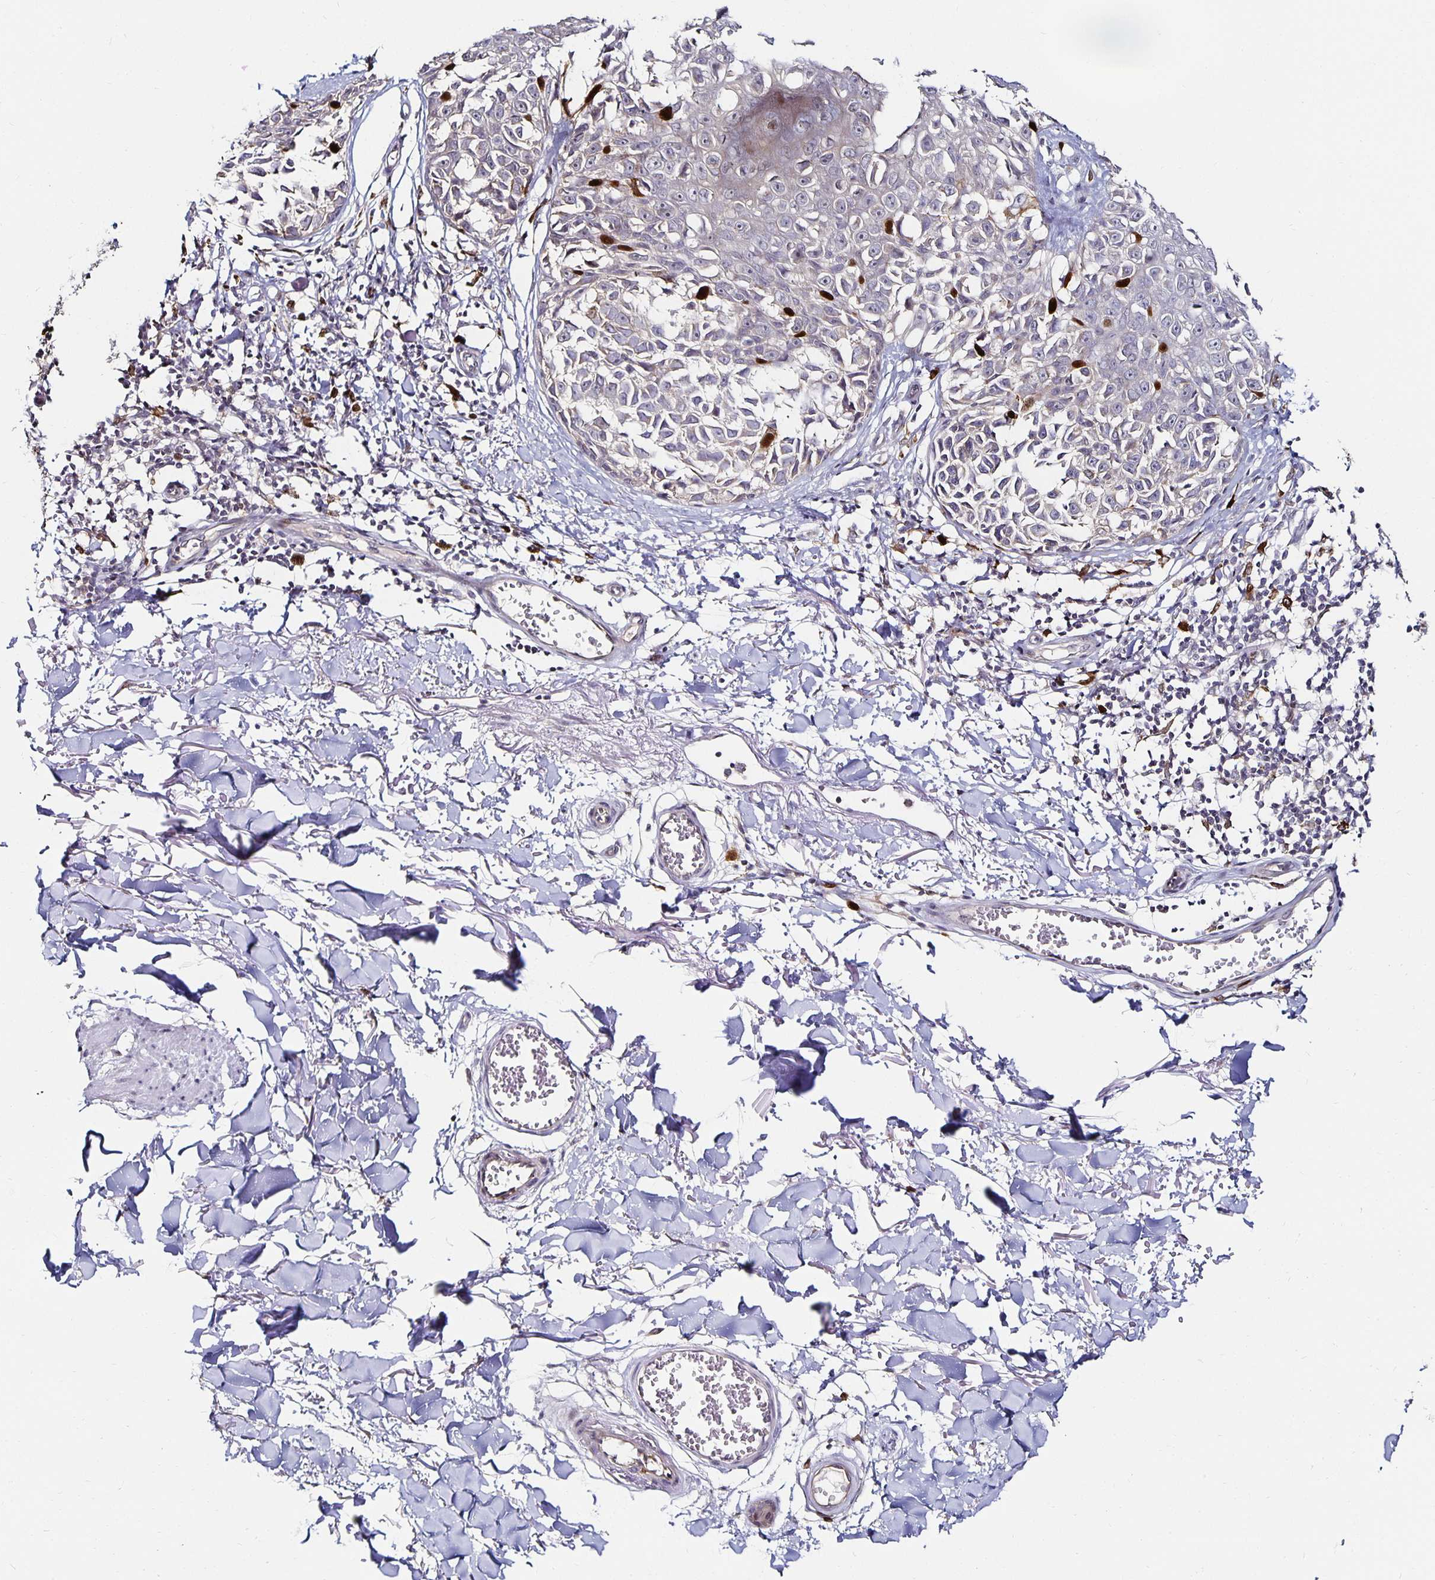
{"staining": {"intensity": "strong", "quantity": "<25%", "location": "nuclear"}, "tissue": "melanoma", "cell_type": "Tumor cells", "image_type": "cancer", "snomed": [{"axis": "morphology", "description": "Malignant melanoma, NOS"}, {"axis": "topography", "description": "Skin"}], "caption": "Melanoma stained for a protein (brown) demonstrates strong nuclear positive staining in about <25% of tumor cells.", "gene": "ANLN", "patient": {"sex": "male", "age": 73}}